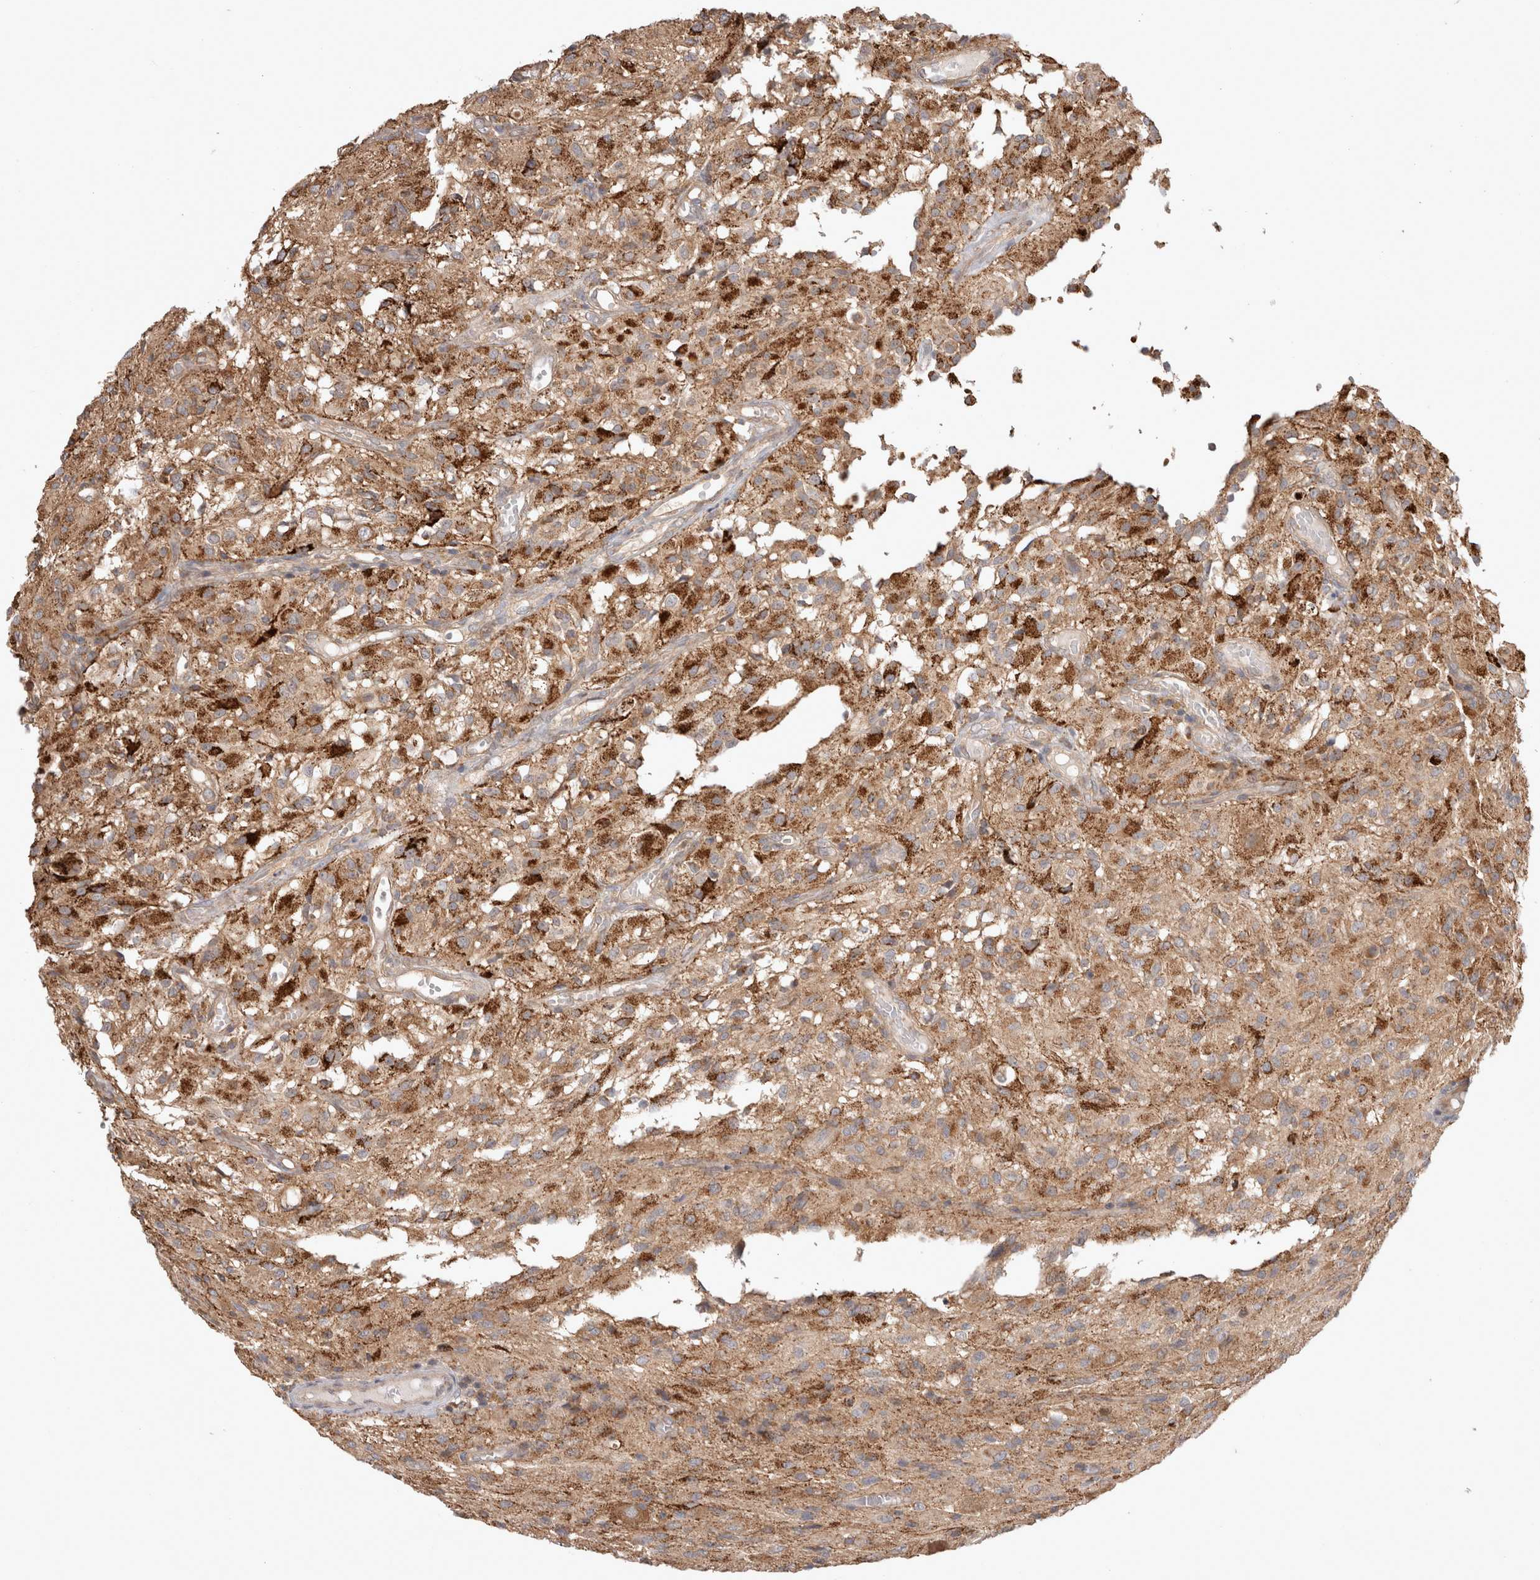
{"staining": {"intensity": "moderate", "quantity": ">75%", "location": "cytoplasmic/membranous"}, "tissue": "glioma", "cell_type": "Tumor cells", "image_type": "cancer", "snomed": [{"axis": "morphology", "description": "Glioma, malignant, High grade"}, {"axis": "topography", "description": "Brain"}], "caption": "IHC of malignant glioma (high-grade) exhibits medium levels of moderate cytoplasmic/membranous expression in approximately >75% of tumor cells.", "gene": "HROB", "patient": {"sex": "female", "age": 59}}